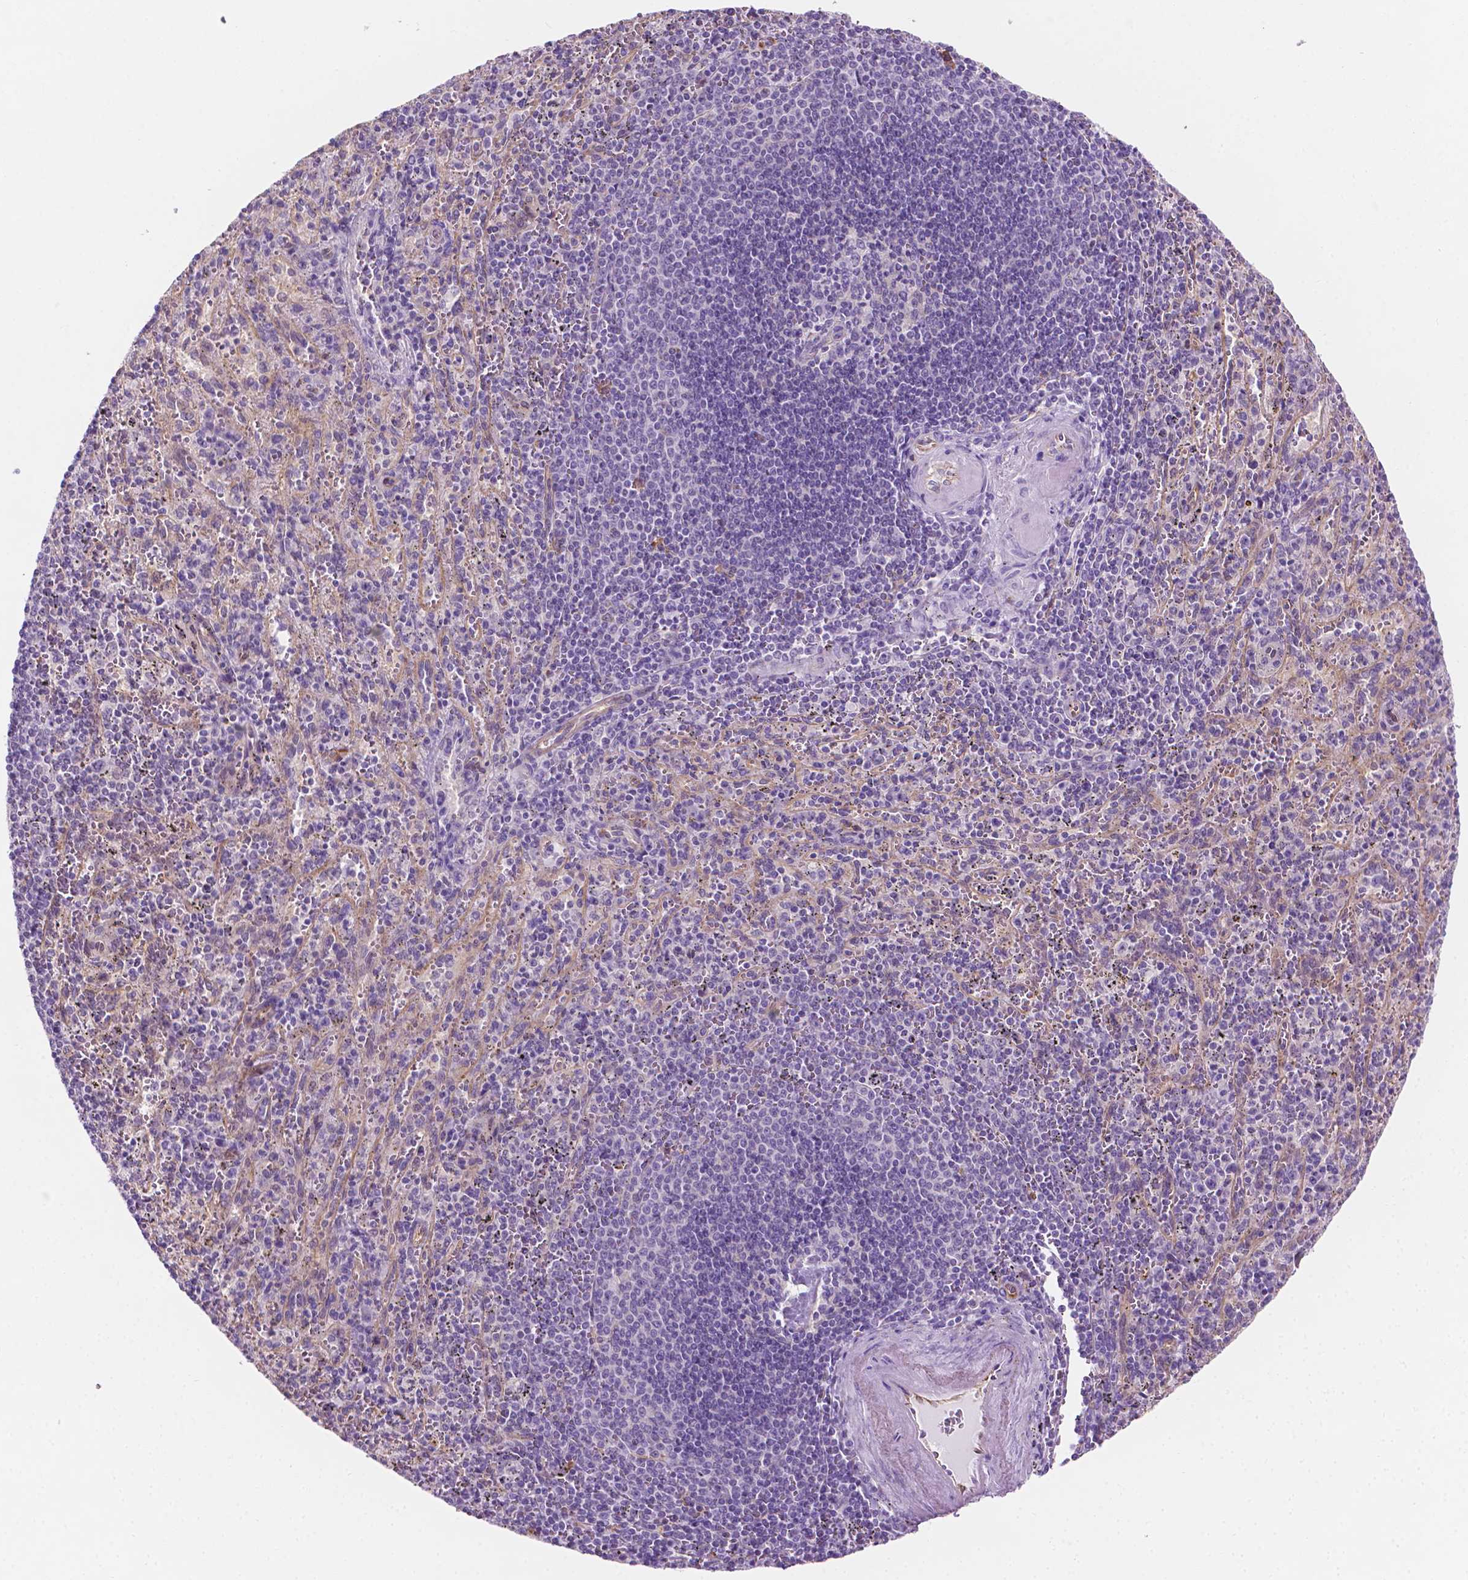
{"staining": {"intensity": "negative", "quantity": "none", "location": "none"}, "tissue": "spleen", "cell_type": "Cells in red pulp", "image_type": "normal", "snomed": [{"axis": "morphology", "description": "Normal tissue, NOS"}, {"axis": "topography", "description": "Spleen"}], "caption": "A high-resolution image shows IHC staining of normal spleen, which shows no significant expression in cells in red pulp.", "gene": "EPPK1", "patient": {"sex": "male", "age": 57}}